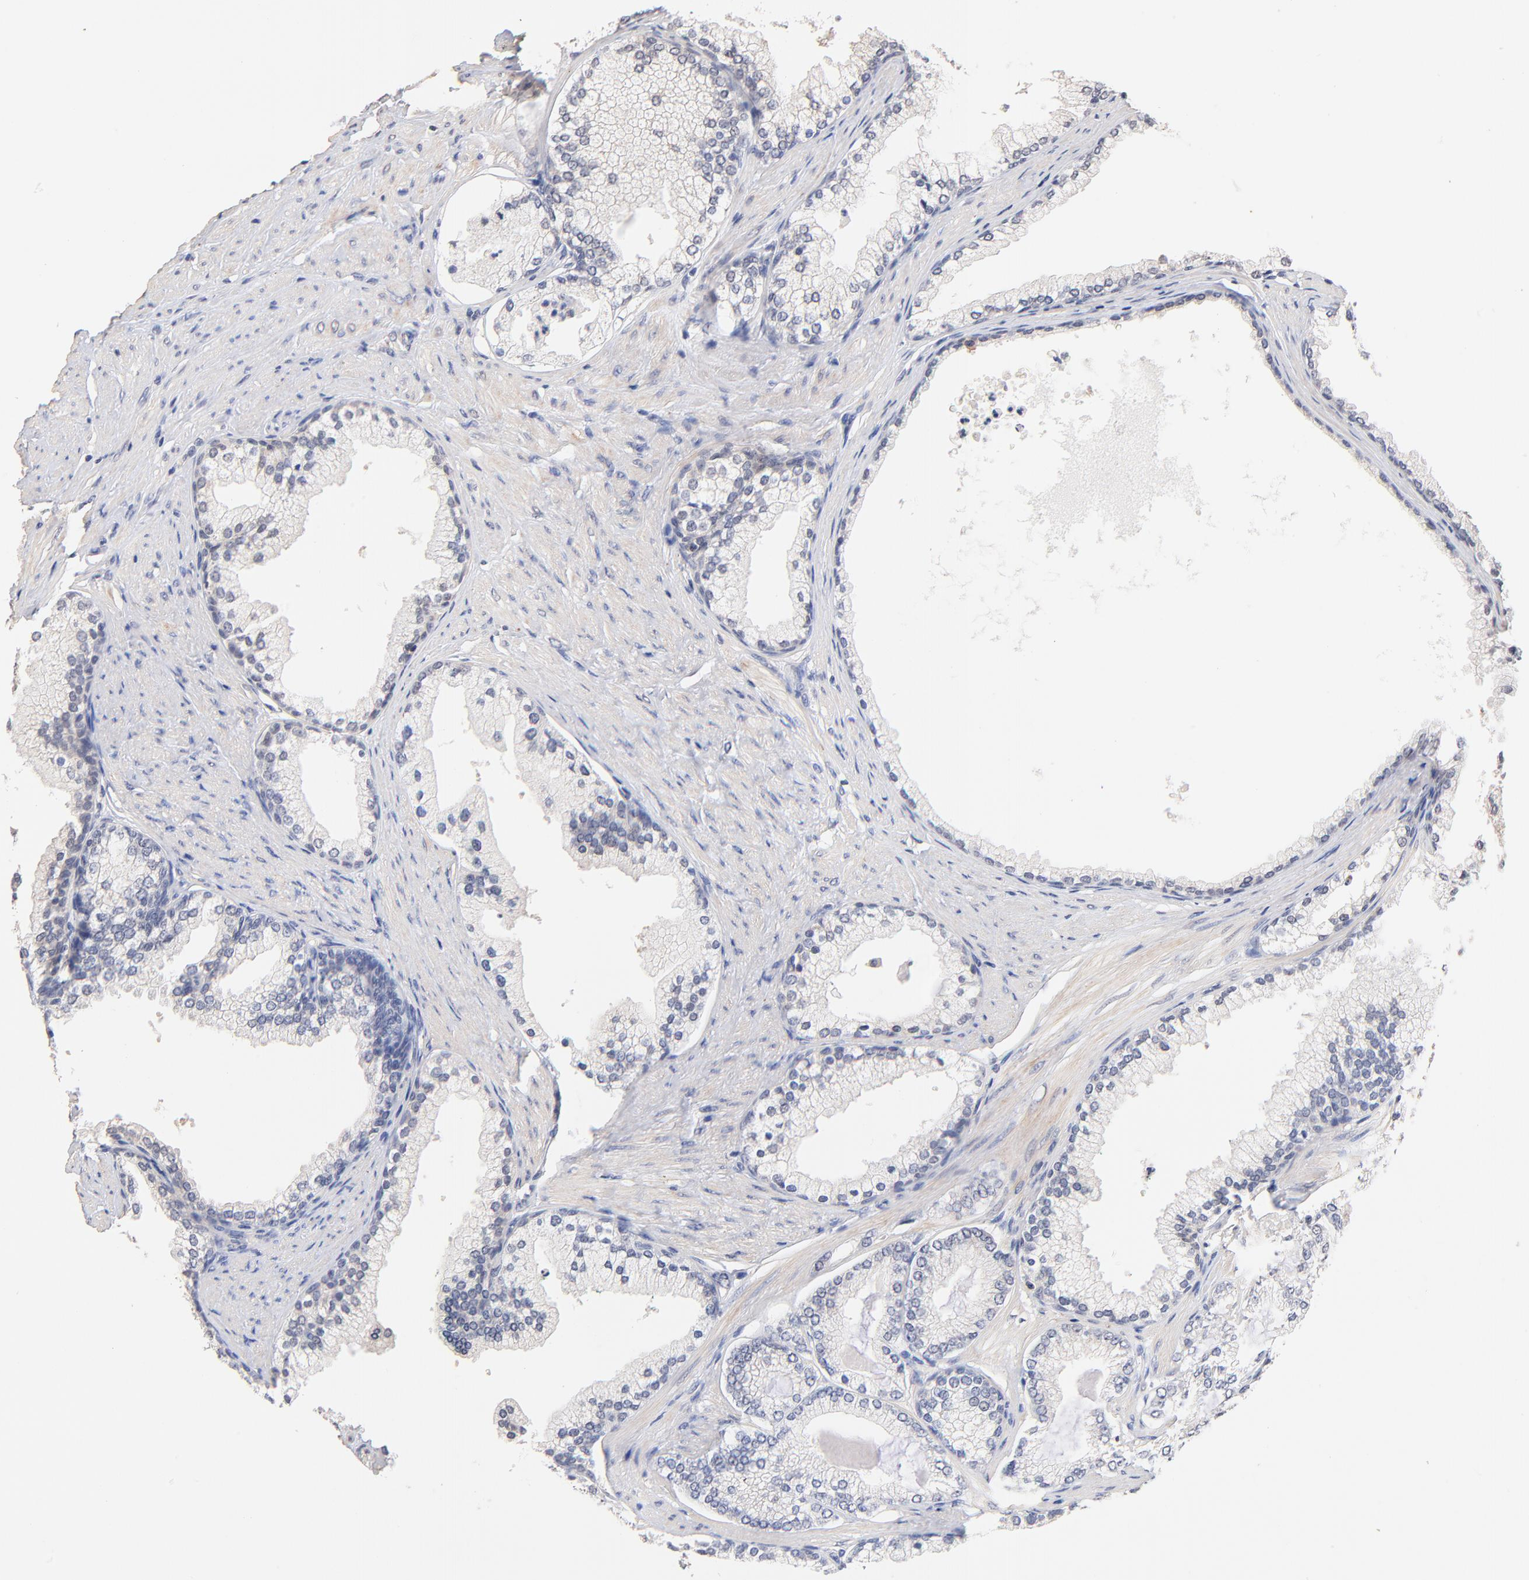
{"staining": {"intensity": "negative", "quantity": "none", "location": "none"}, "tissue": "prostate cancer", "cell_type": "Tumor cells", "image_type": "cancer", "snomed": [{"axis": "morphology", "description": "Adenocarcinoma, Low grade"}, {"axis": "topography", "description": "Prostate"}], "caption": "An IHC photomicrograph of prostate adenocarcinoma (low-grade) is shown. There is no staining in tumor cells of prostate adenocarcinoma (low-grade).", "gene": "RIBC2", "patient": {"sex": "male", "age": 71}}